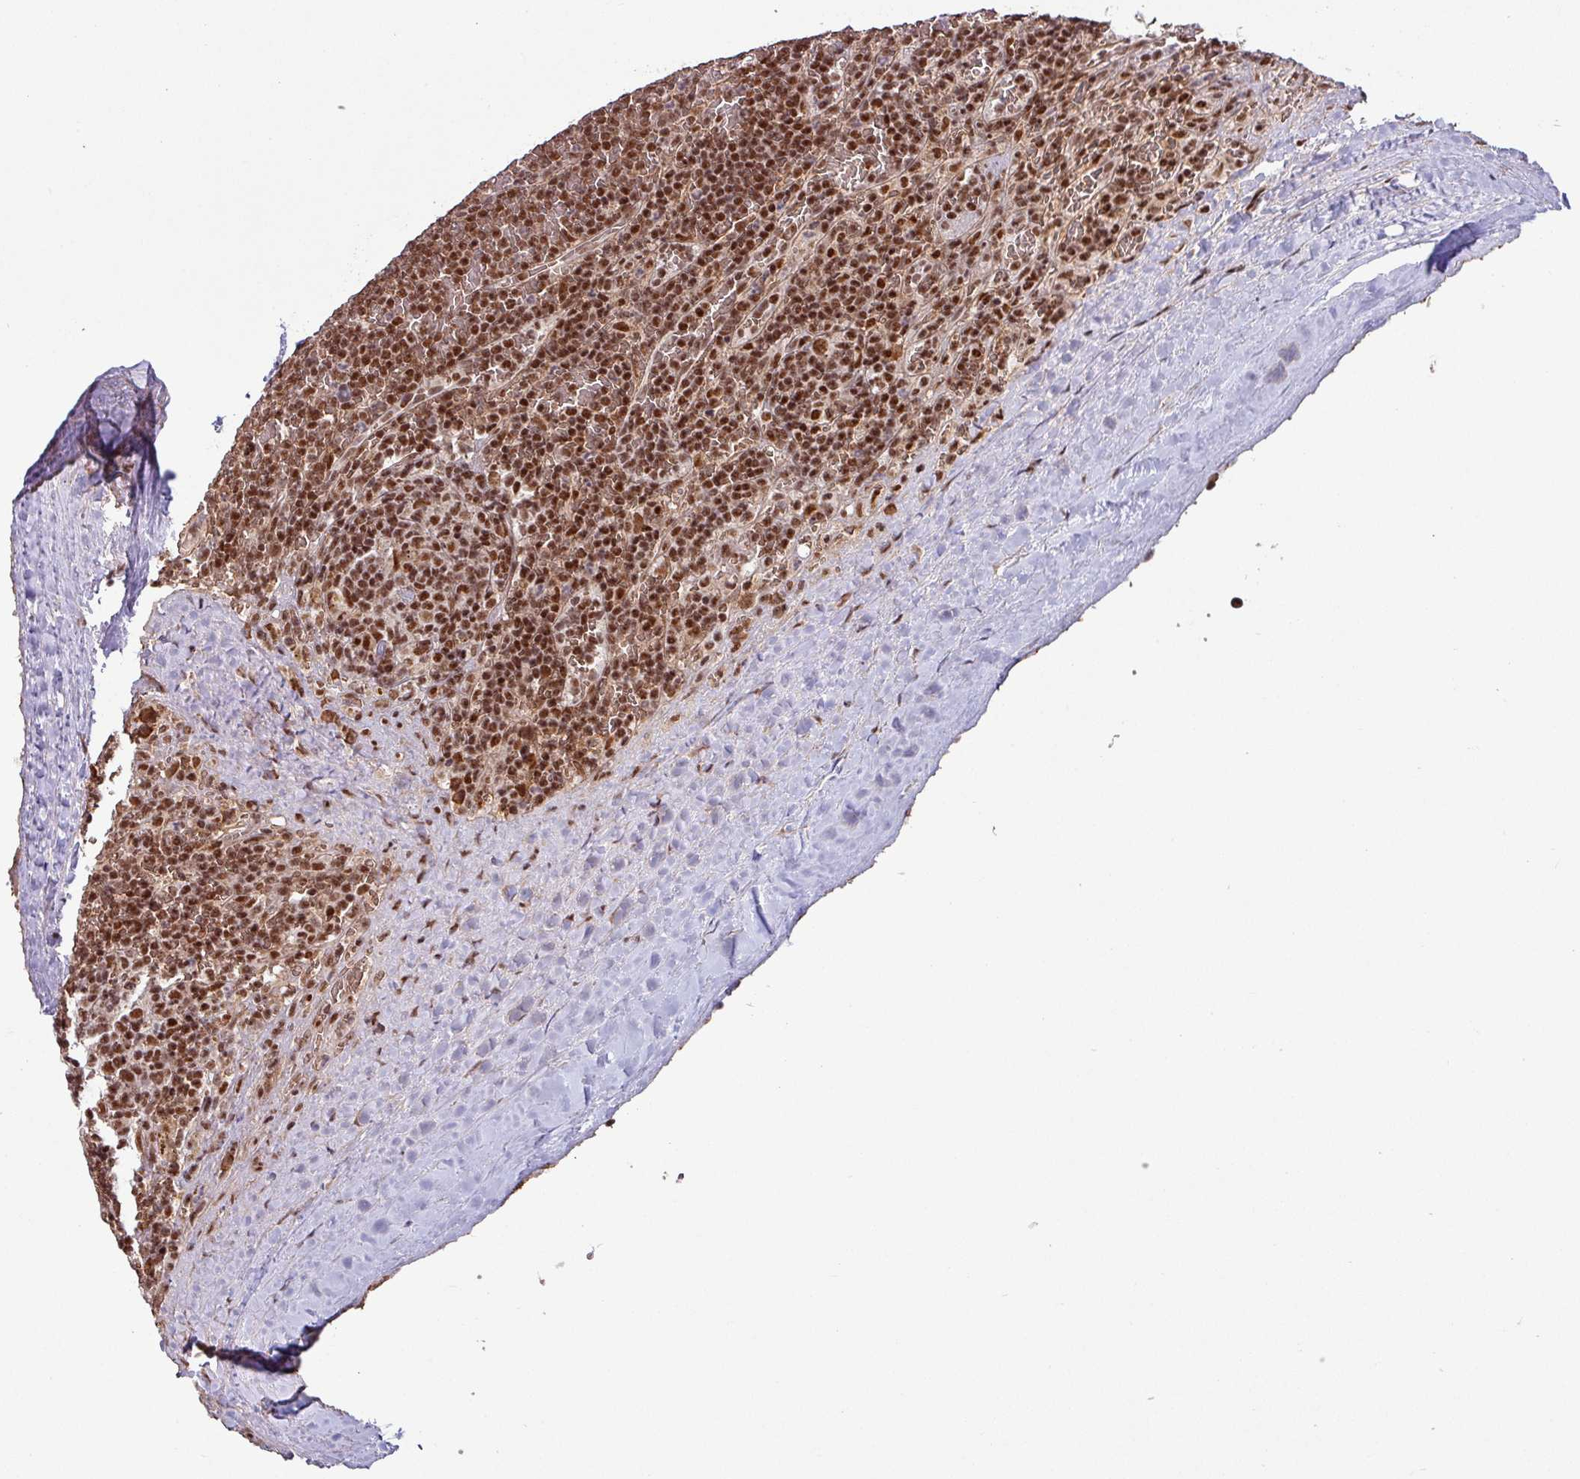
{"staining": {"intensity": "strong", "quantity": ">75%", "location": "nuclear"}, "tissue": "lymphoma", "cell_type": "Tumor cells", "image_type": "cancer", "snomed": [{"axis": "morphology", "description": "Malignant lymphoma, non-Hodgkin's type, Low grade"}, {"axis": "topography", "description": "Spleen"}], "caption": "Human lymphoma stained with a protein marker reveals strong staining in tumor cells.", "gene": "PHF23", "patient": {"sex": "female", "age": 19}}